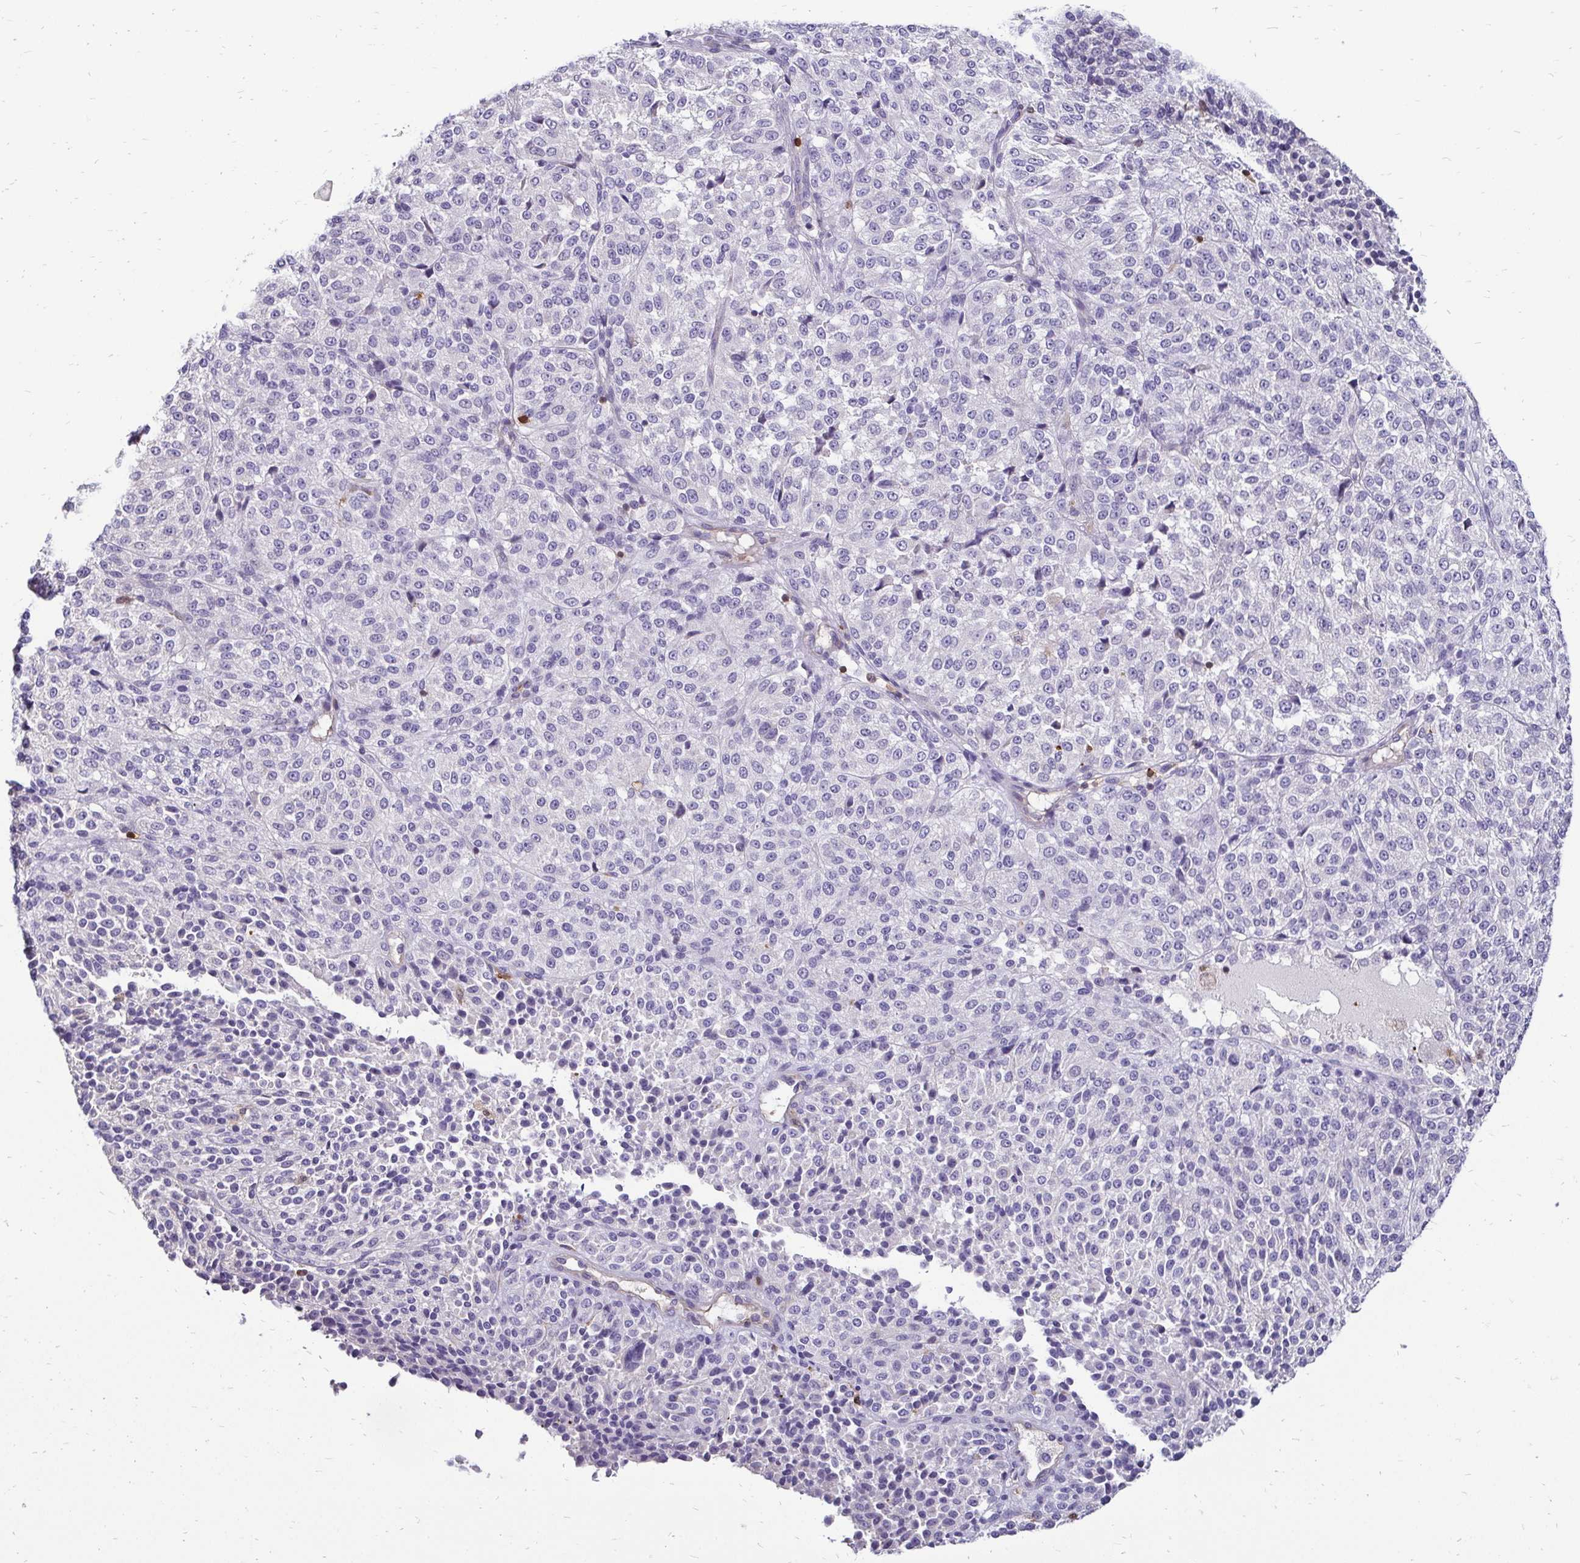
{"staining": {"intensity": "negative", "quantity": "none", "location": "none"}, "tissue": "melanoma", "cell_type": "Tumor cells", "image_type": "cancer", "snomed": [{"axis": "morphology", "description": "Malignant melanoma, Metastatic site"}, {"axis": "topography", "description": "Brain"}], "caption": "DAB immunohistochemical staining of malignant melanoma (metastatic site) displays no significant expression in tumor cells. (DAB (3,3'-diaminobenzidine) immunohistochemistry, high magnification).", "gene": "ZFP1", "patient": {"sex": "female", "age": 56}}